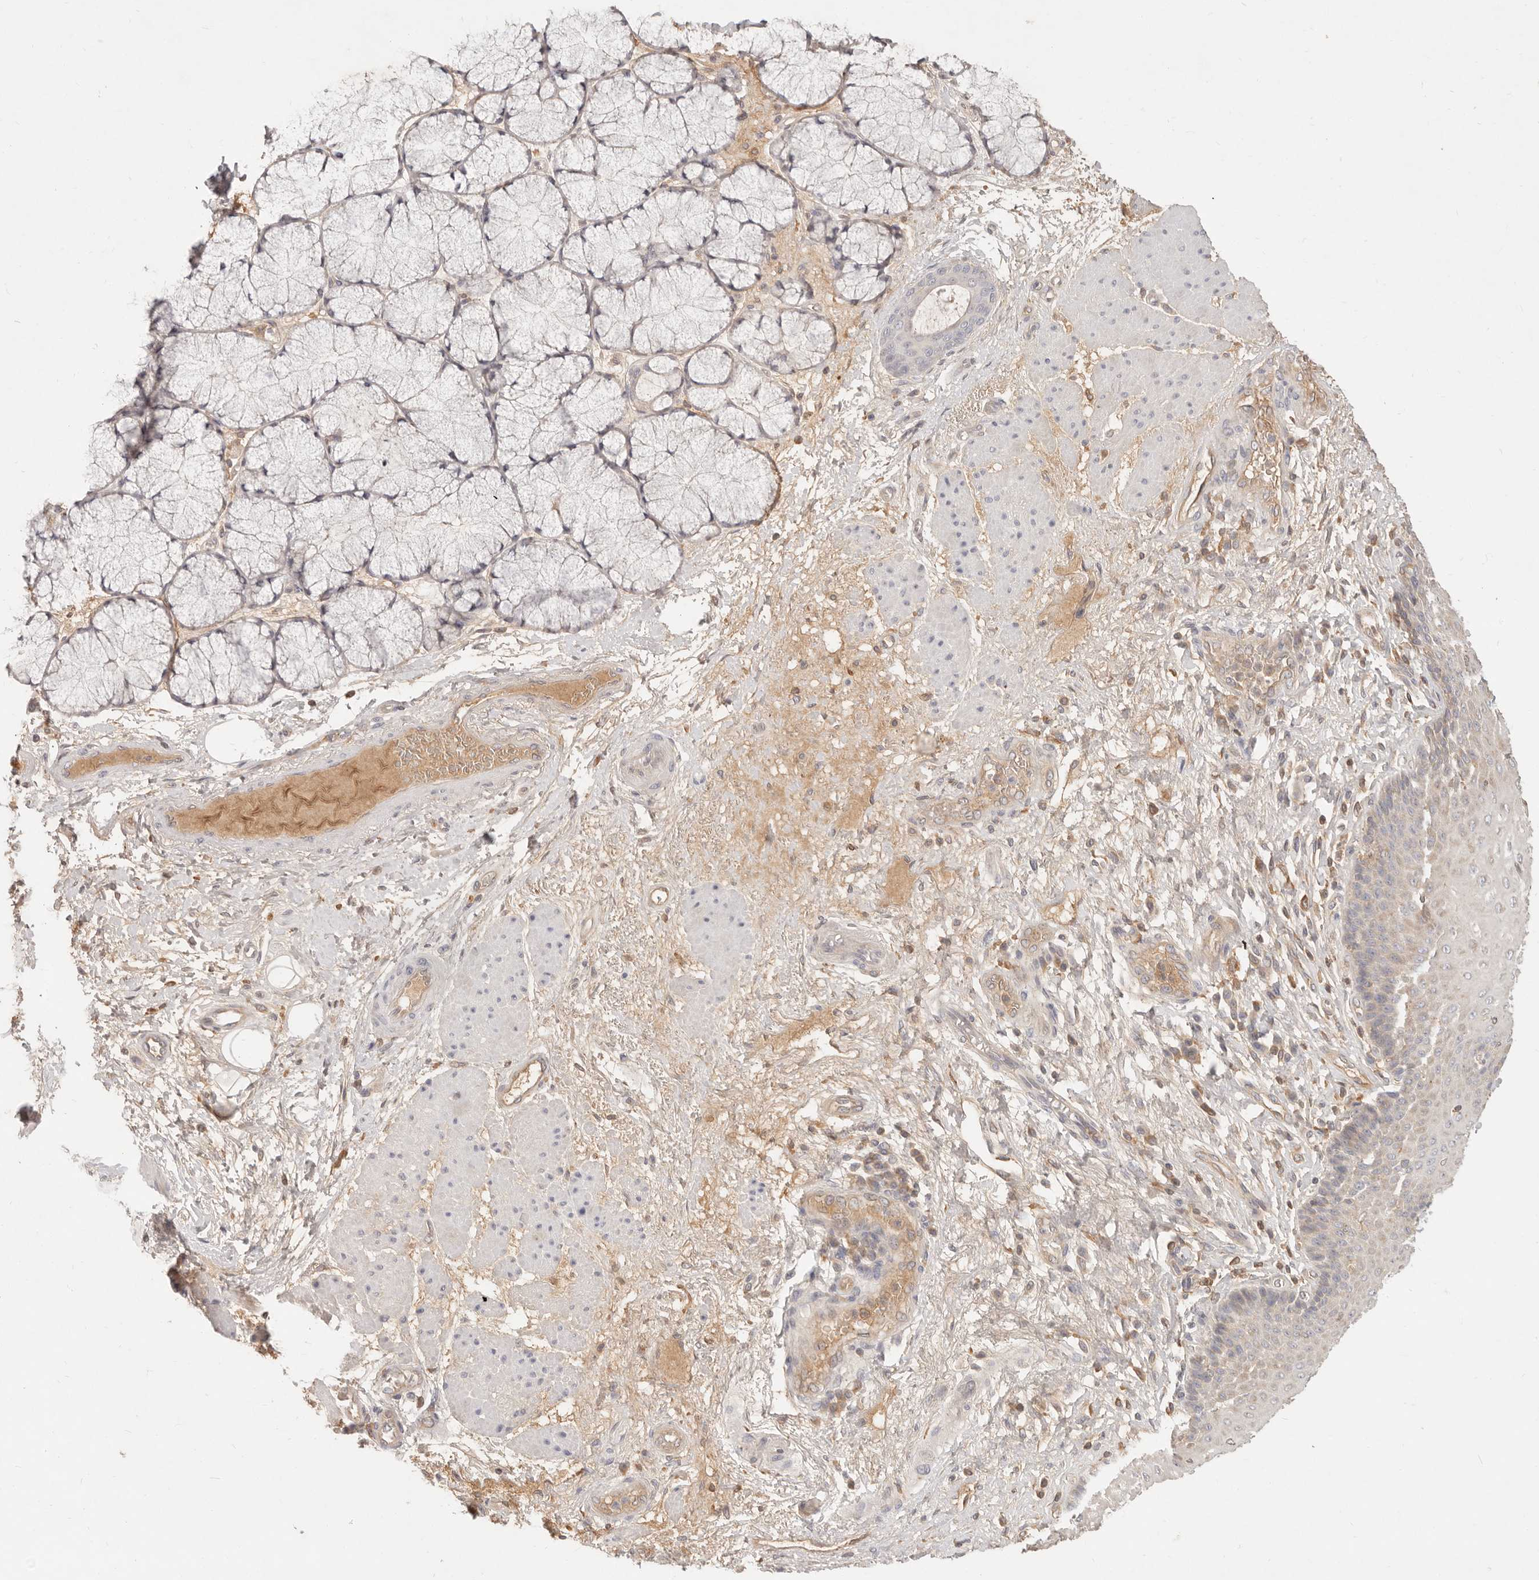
{"staining": {"intensity": "weak", "quantity": ">75%", "location": "cytoplasmic/membranous"}, "tissue": "esophagus", "cell_type": "Squamous epithelial cells", "image_type": "normal", "snomed": [{"axis": "morphology", "description": "Normal tissue, NOS"}, {"axis": "topography", "description": "Esophagus"}], "caption": "Immunohistochemical staining of benign esophagus reveals low levels of weak cytoplasmic/membranous positivity in approximately >75% of squamous epithelial cells.", "gene": "NECAP2", "patient": {"sex": "male", "age": 54}}